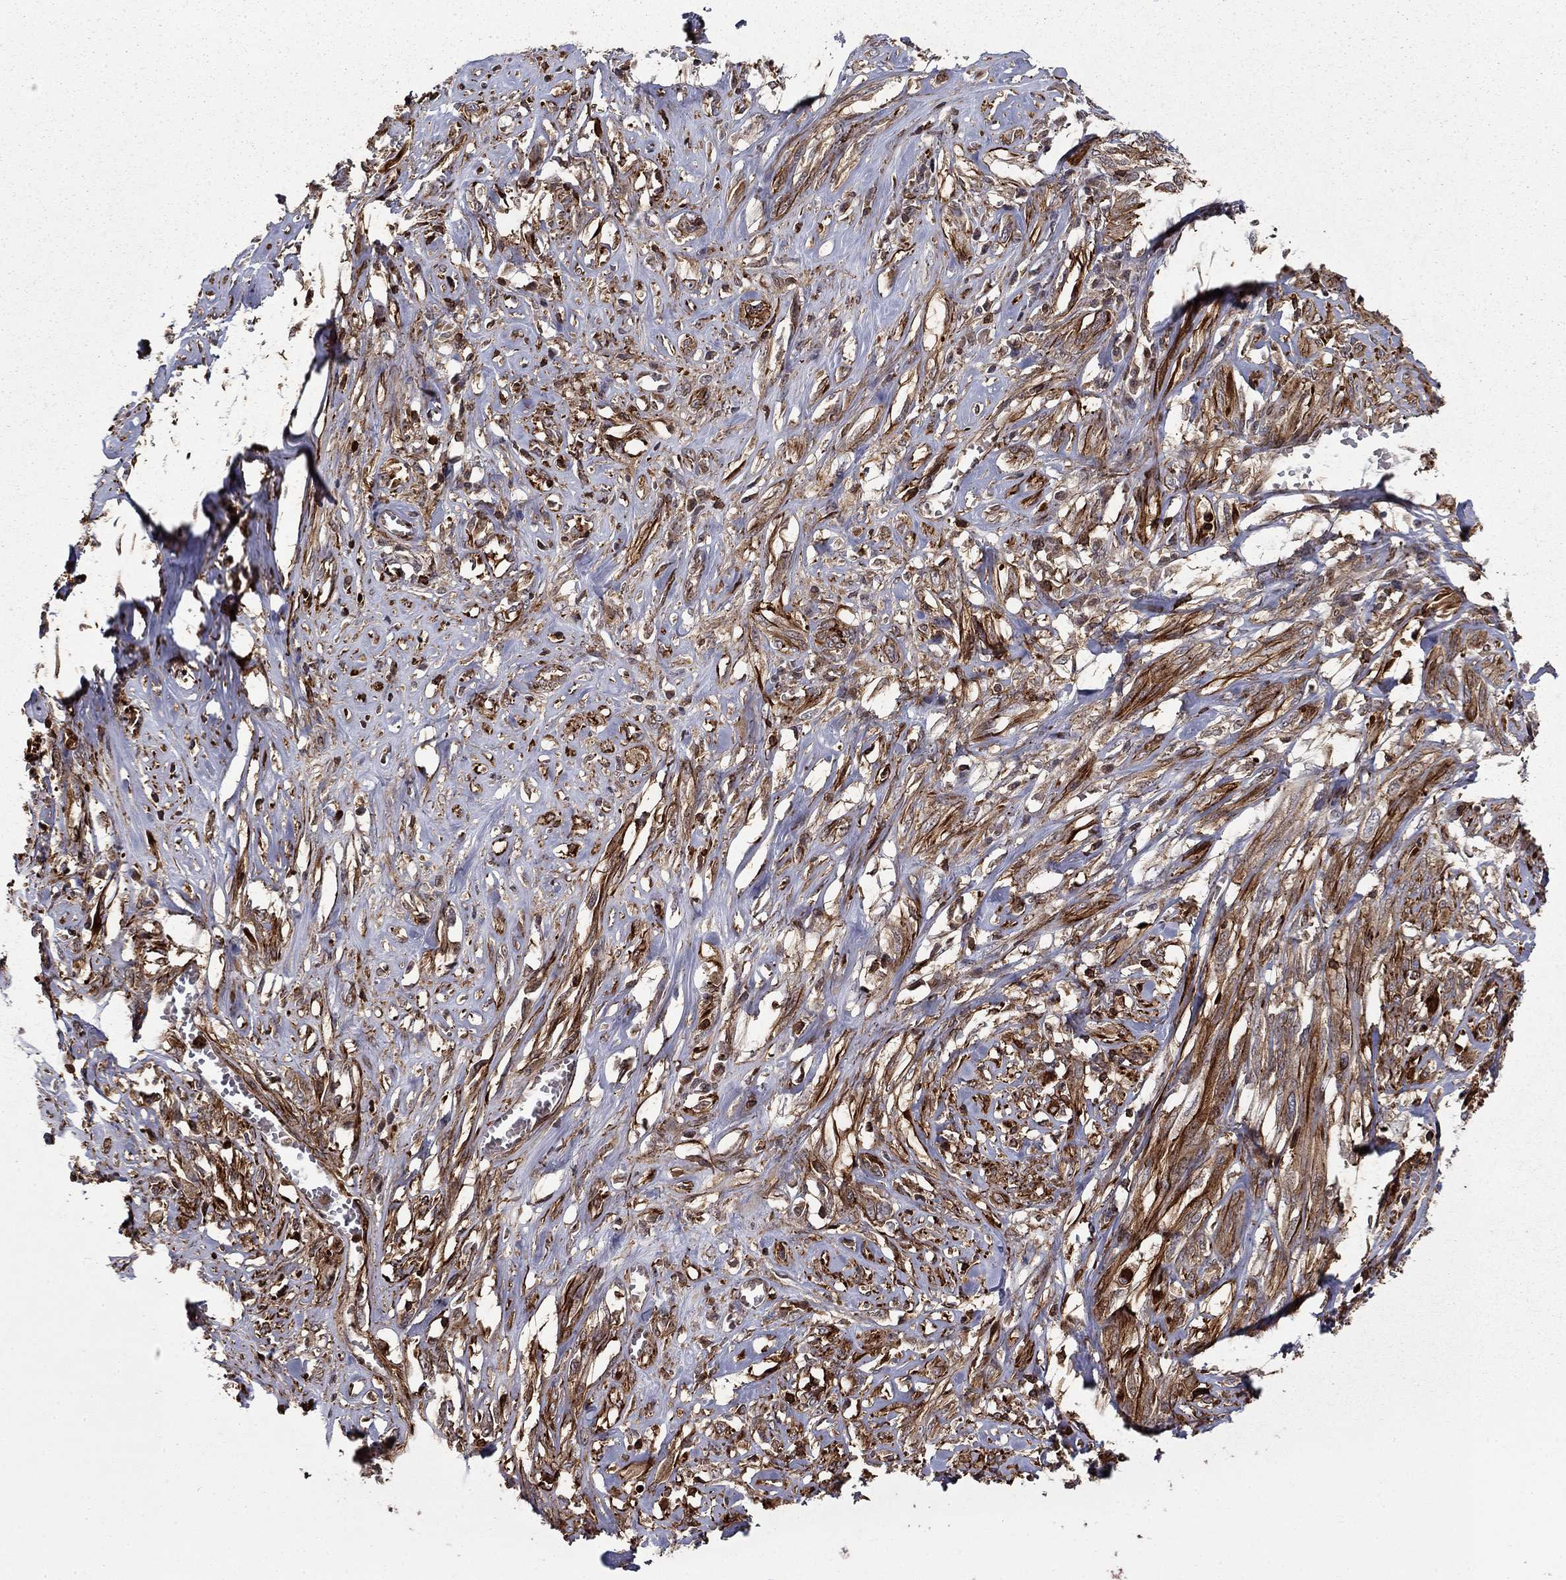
{"staining": {"intensity": "strong", "quantity": "25%-75%", "location": "cytoplasmic/membranous"}, "tissue": "melanoma", "cell_type": "Tumor cells", "image_type": "cancer", "snomed": [{"axis": "morphology", "description": "Malignant melanoma, NOS"}, {"axis": "topography", "description": "Skin"}], "caption": "A histopathology image showing strong cytoplasmic/membranous positivity in about 25%-75% of tumor cells in melanoma, as visualized by brown immunohistochemical staining.", "gene": "ADM", "patient": {"sex": "female", "age": 91}}